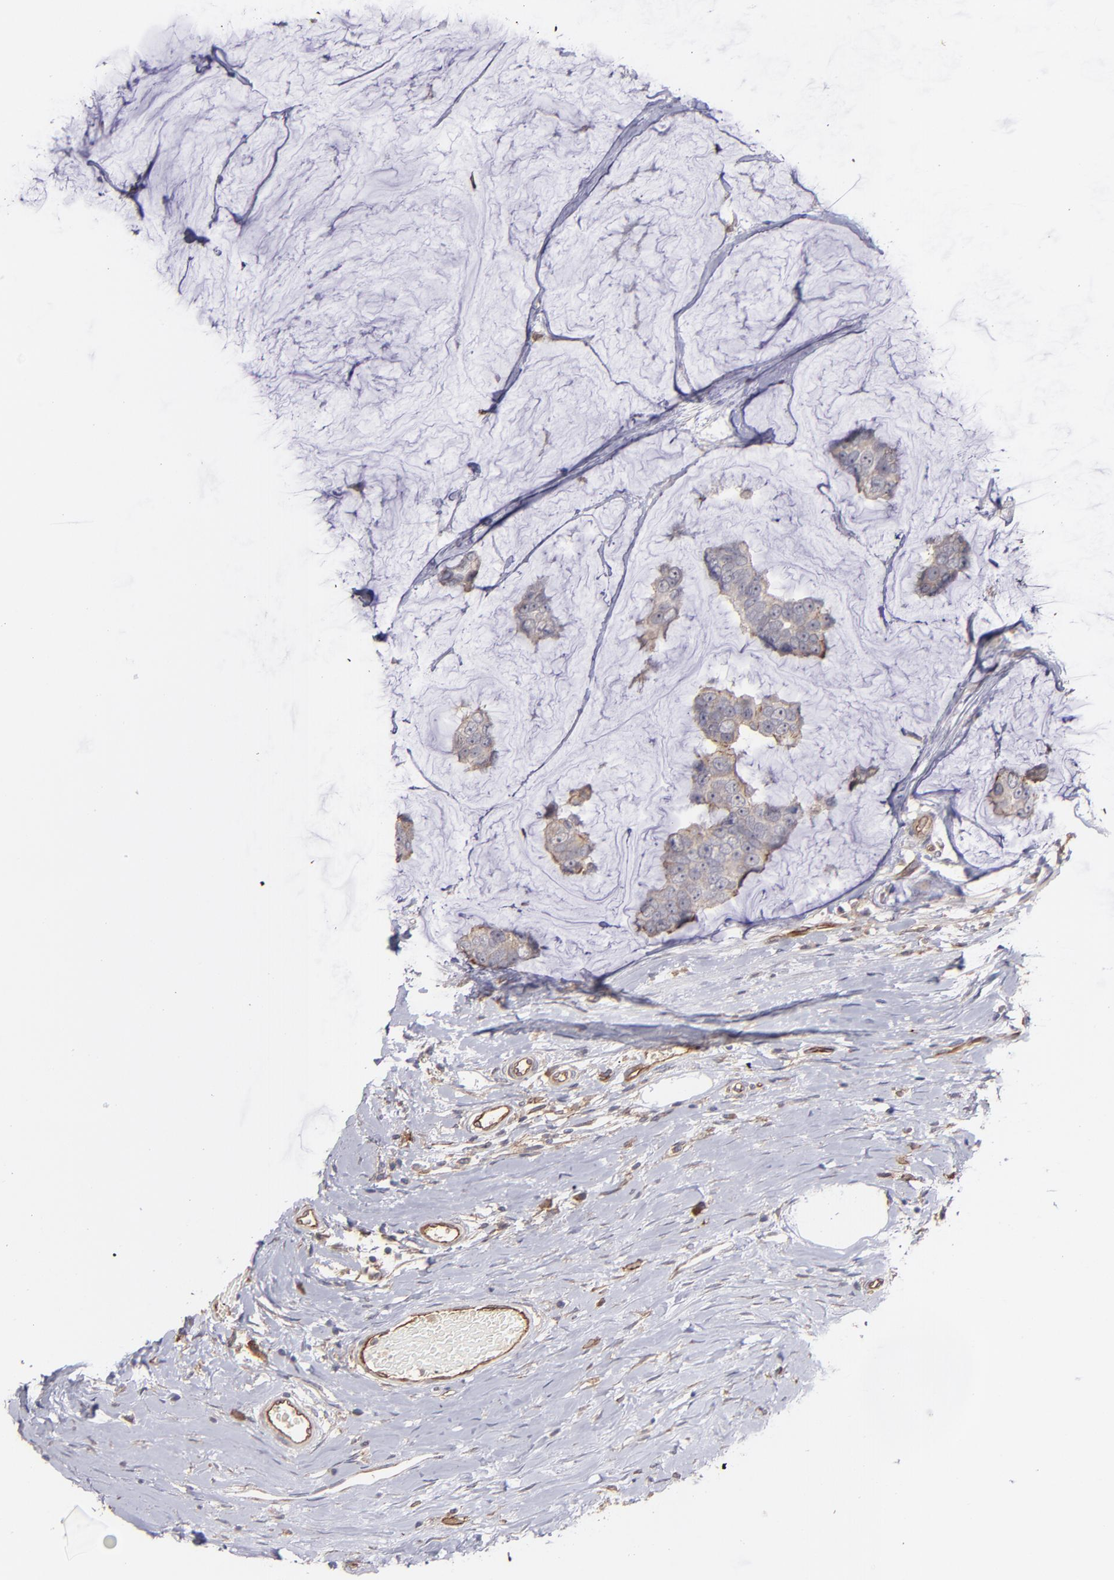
{"staining": {"intensity": "weak", "quantity": "25%-75%", "location": "cytoplasmic/membranous"}, "tissue": "breast cancer", "cell_type": "Tumor cells", "image_type": "cancer", "snomed": [{"axis": "morphology", "description": "Normal tissue, NOS"}, {"axis": "morphology", "description": "Duct carcinoma"}, {"axis": "topography", "description": "Breast"}], "caption": "Weak cytoplasmic/membranous positivity is present in approximately 25%-75% of tumor cells in breast cancer (invasive ductal carcinoma).", "gene": "ICAM1", "patient": {"sex": "female", "age": 50}}